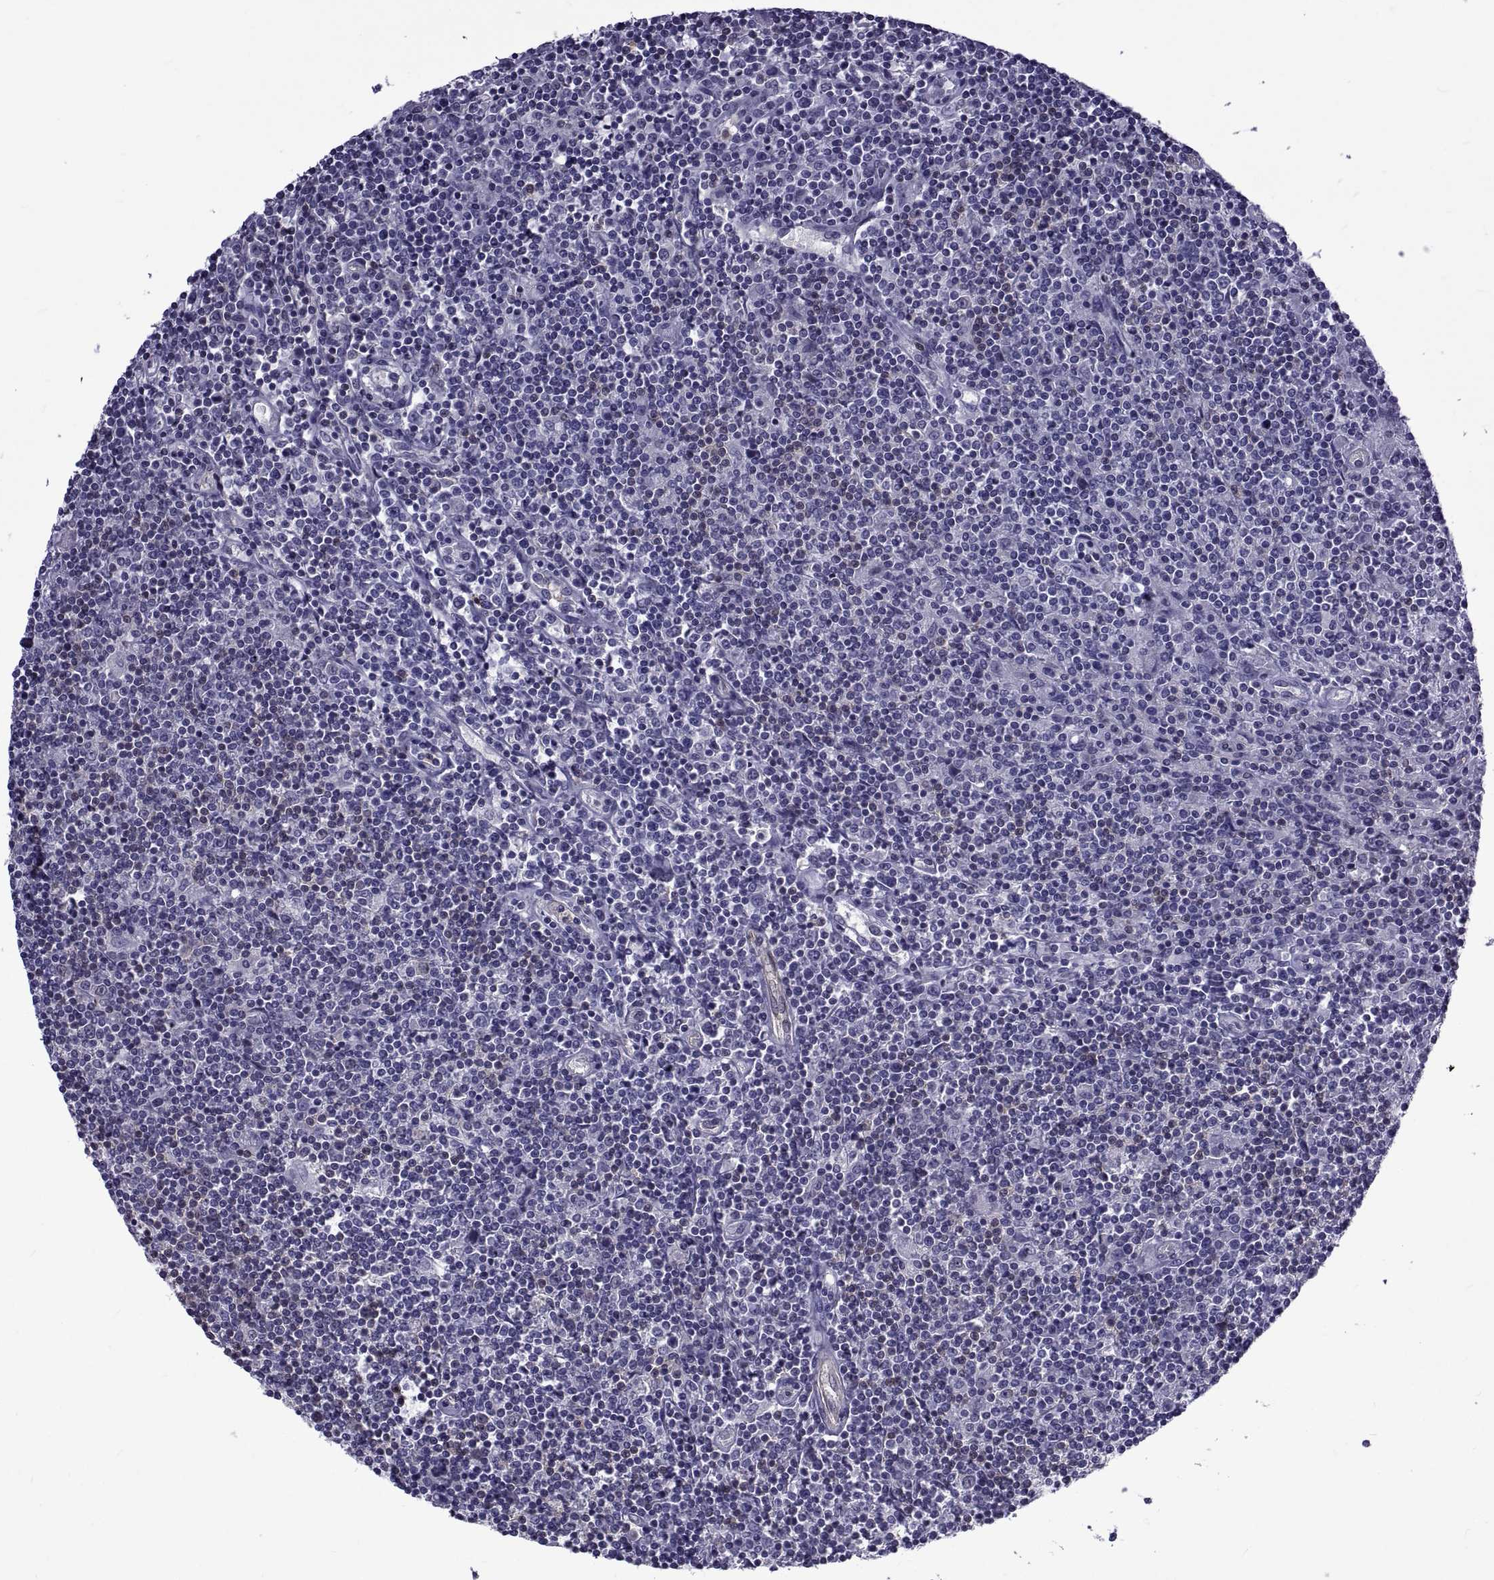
{"staining": {"intensity": "negative", "quantity": "none", "location": "none"}, "tissue": "lymphoma", "cell_type": "Tumor cells", "image_type": "cancer", "snomed": [{"axis": "morphology", "description": "Hodgkin's disease, NOS"}, {"axis": "topography", "description": "Lymph node"}], "caption": "The immunohistochemistry (IHC) micrograph has no significant positivity in tumor cells of Hodgkin's disease tissue.", "gene": "LCN9", "patient": {"sex": "male", "age": 40}}